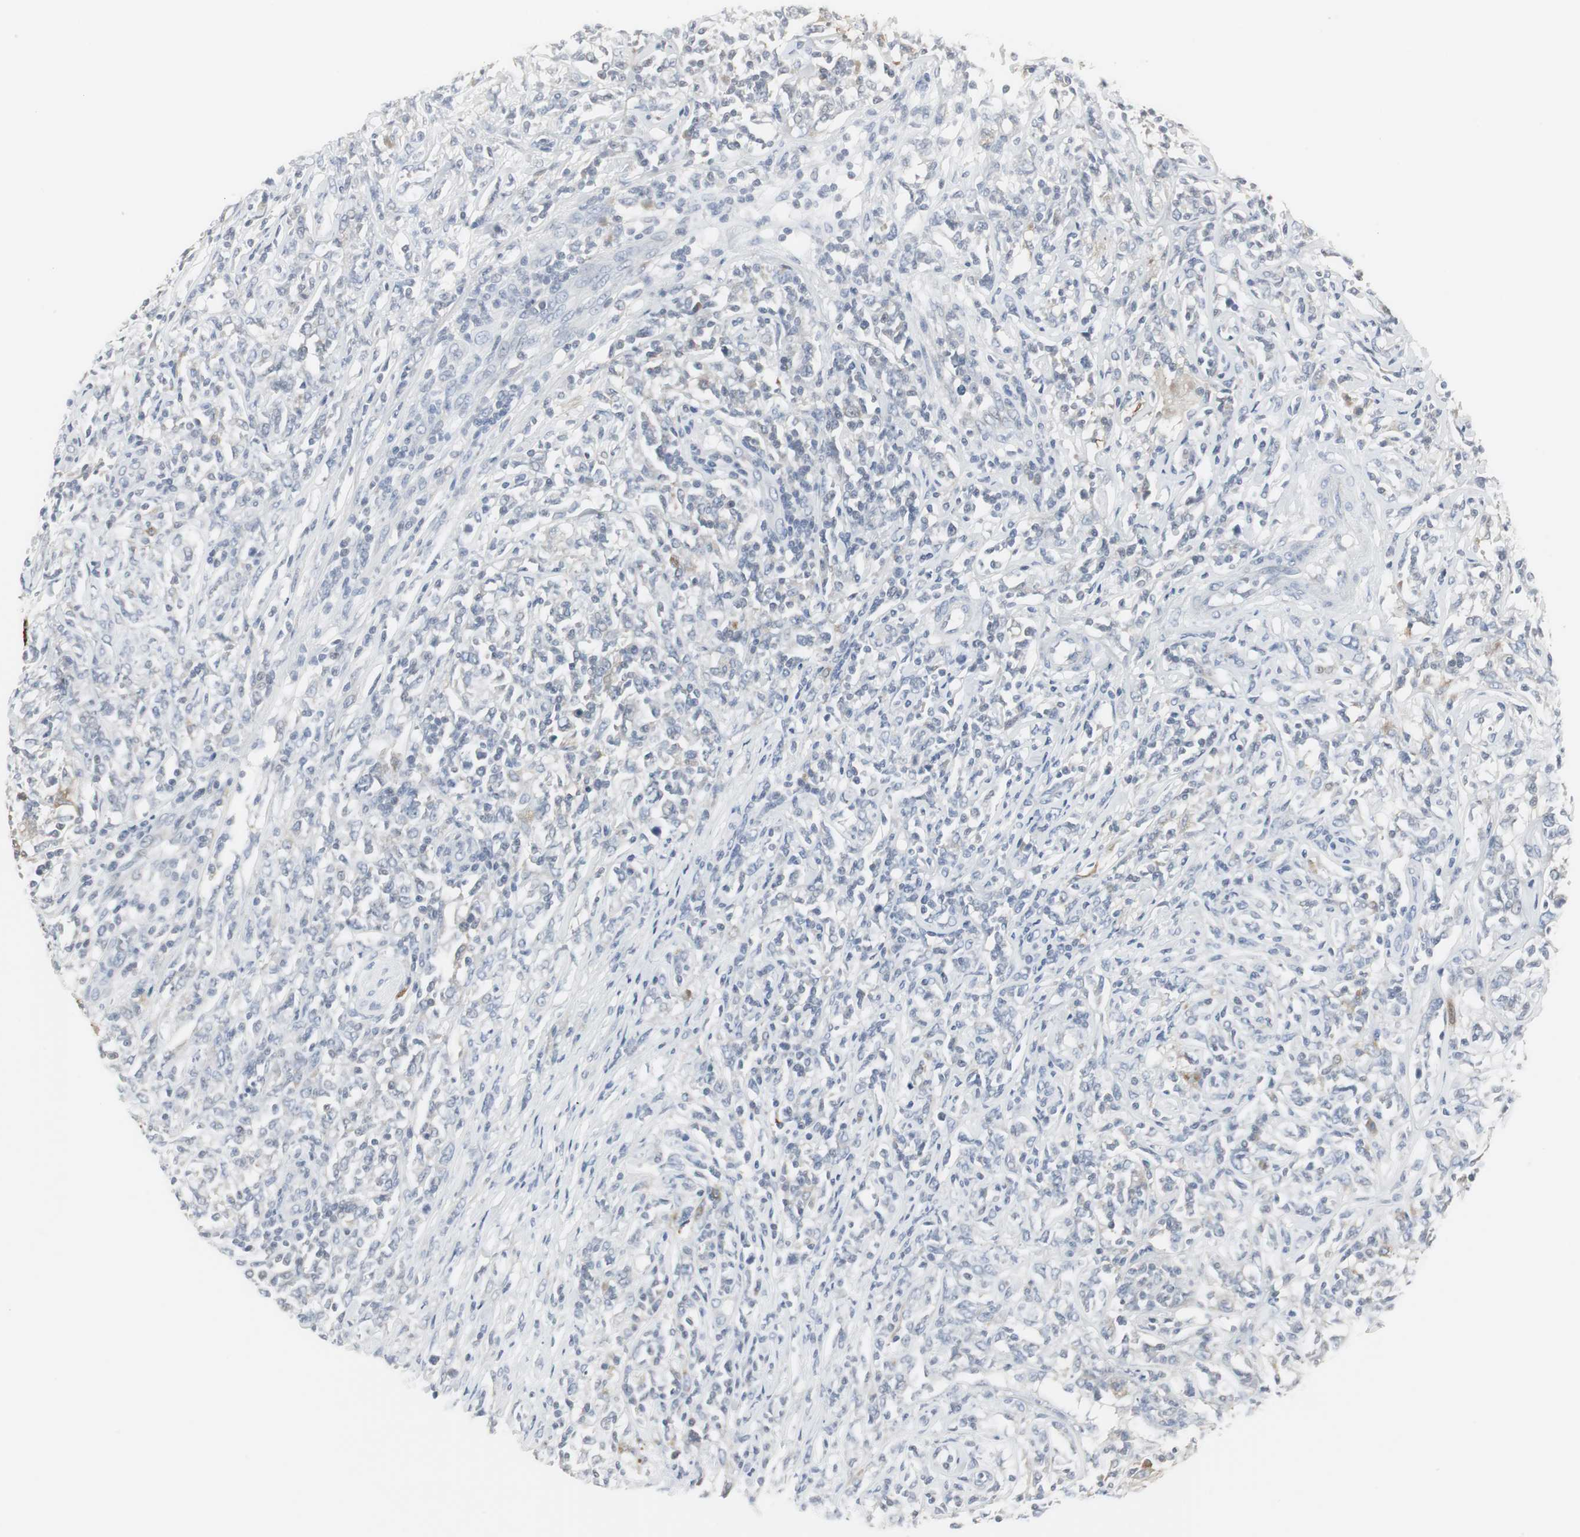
{"staining": {"intensity": "negative", "quantity": "none", "location": "none"}, "tissue": "lymphoma", "cell_type": "Tumor cells", "image_type": "cancer", "snomed": [{"axis": "morphology", "description": "Malignant lymphoma, non-Hodgkin's type, High grade"}, {"axis": "topography", "description": "Lymph node"}], "caption": "IHC of high-grade malignant lymphoma, non-Hodgkin's type displays no expression in tumor cells.", "gene": "PI15", "patient": {"sex": "female", "age": 84}}